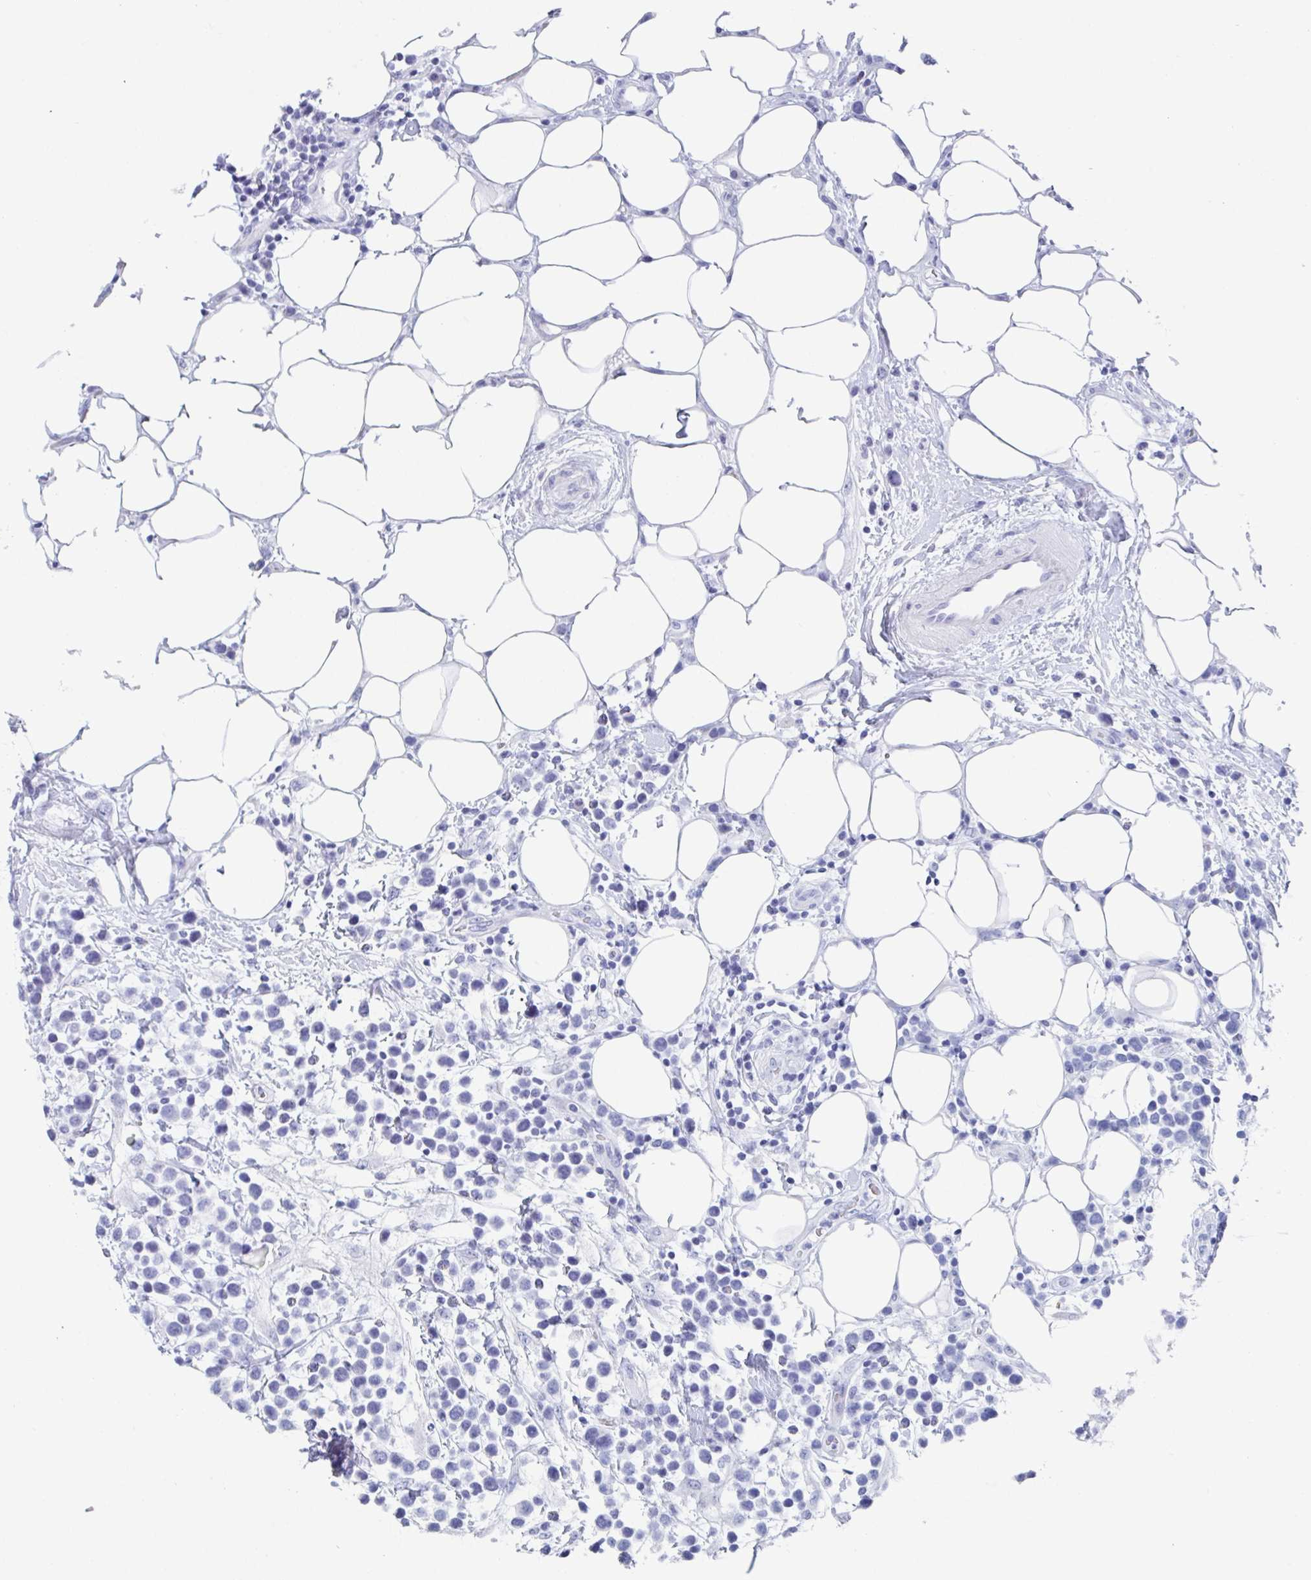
{"staining": {"intensity": "negative", "quantity": "none", "location": "none"}, "tissue": "lymphoma", "cell_type": "Tumor cells", "image_type": "cancer", "snomed": [{"axis": "morphology", "description": "Malignant lymphoma, non-Hodgkin's type, Low grade"}, {"axis": "topography", "description": "Lymph node"}], "caption": "The photomicrograph shows no staining of tumor cells in lymphoma. (Brightfield microscopy of DAB (3,3'-diaminobenzidine) immunohistochemistry (IHC) at high magnification).", "gene": "ZPBP", "patient": {"sex": "male", "age": 60}}